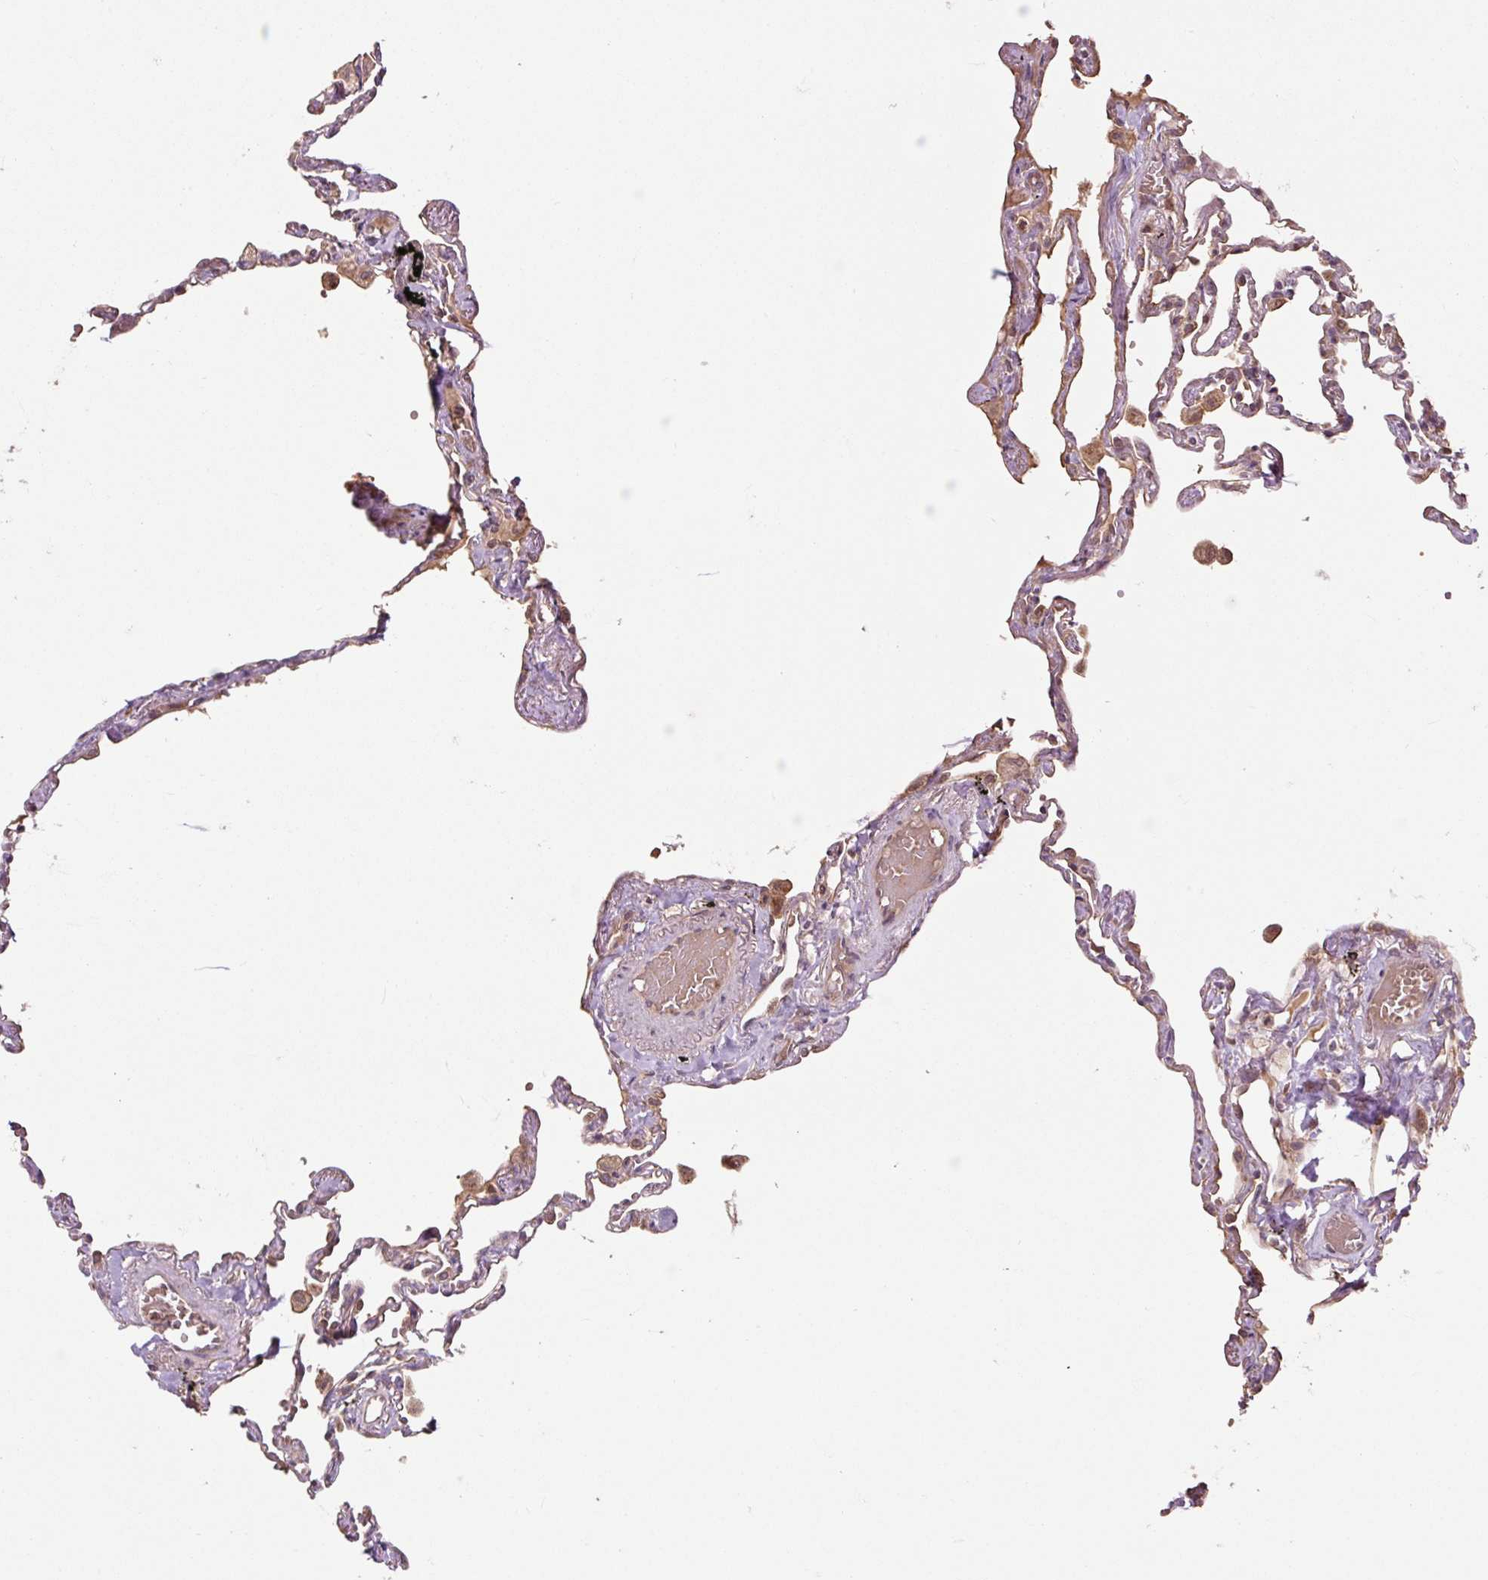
{"staining": {"intensity": "weak", "quantity": "<25%", "location": "cytoplasmic/membranous"}, "tissue": "lung", "cell_type": "Alveolar cells", "image_type": "normal", "snomed": [{"axis": "morphology", "description": "Normal tissue, NOS"}, {"axis": "topography", "description": "Lung"}], "caption": "IHC micrograph of benign lung: lung stained with DAB reveals no significant protein staining in alveolar cells.", "gene": "MMS19", "patient": {"sex": "female", "age": 67}}